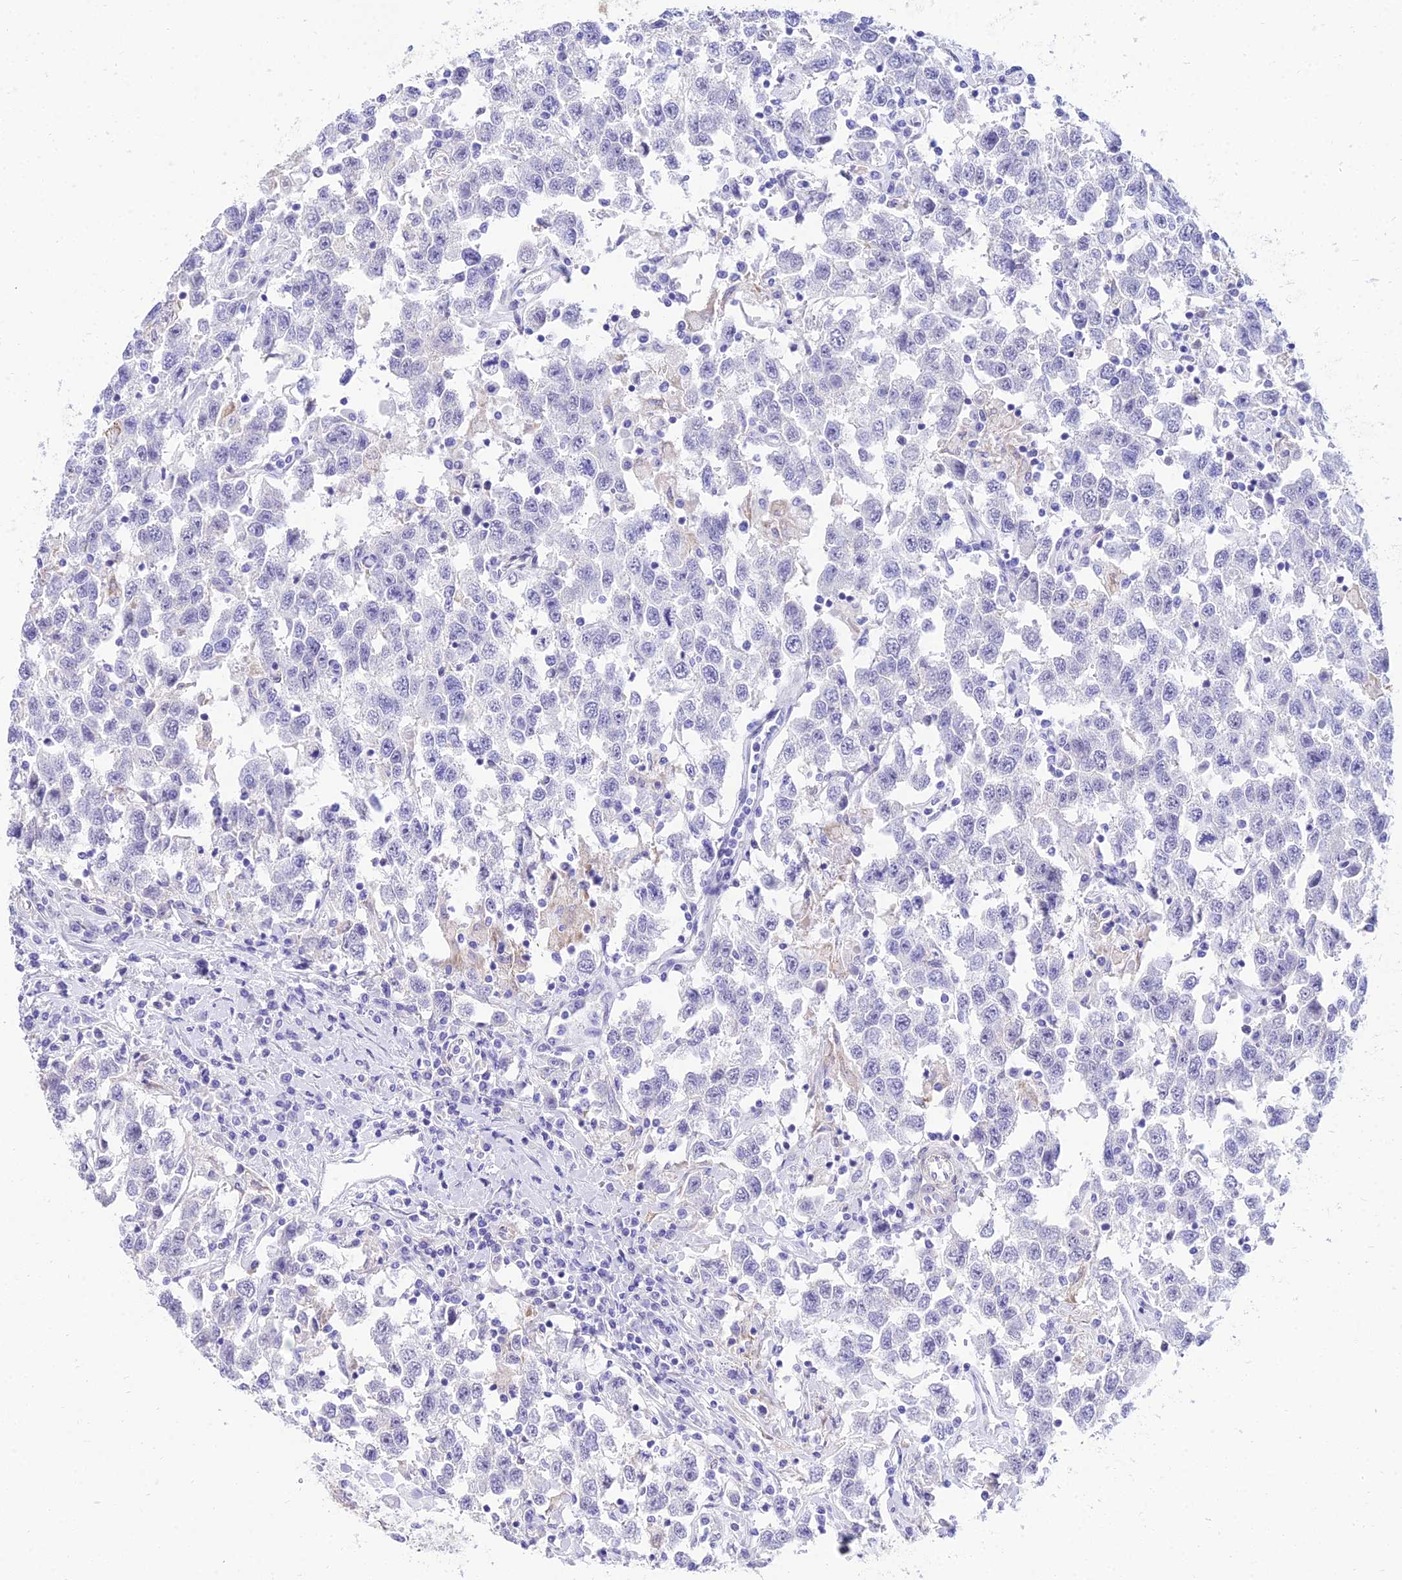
{"staining": {"intensity": "negative", "quantity": "none", "location": "none"}, "tissue": "testis cancer", "cell_type": "Tumor cells", "image_type": "cancer", "snomed": [{"axis": "morphology", "description": "Seminoma, NOS"}, {"axis": "topography", "description": "Testis"}], "caption": "DAB (3,3'-diaminobenzidine) immunohistochemical staining of human testis cancer displays no significant positivity in tumor cells.", "gene": "TAC3", "patient": {"sex": "male", "age": 41}}